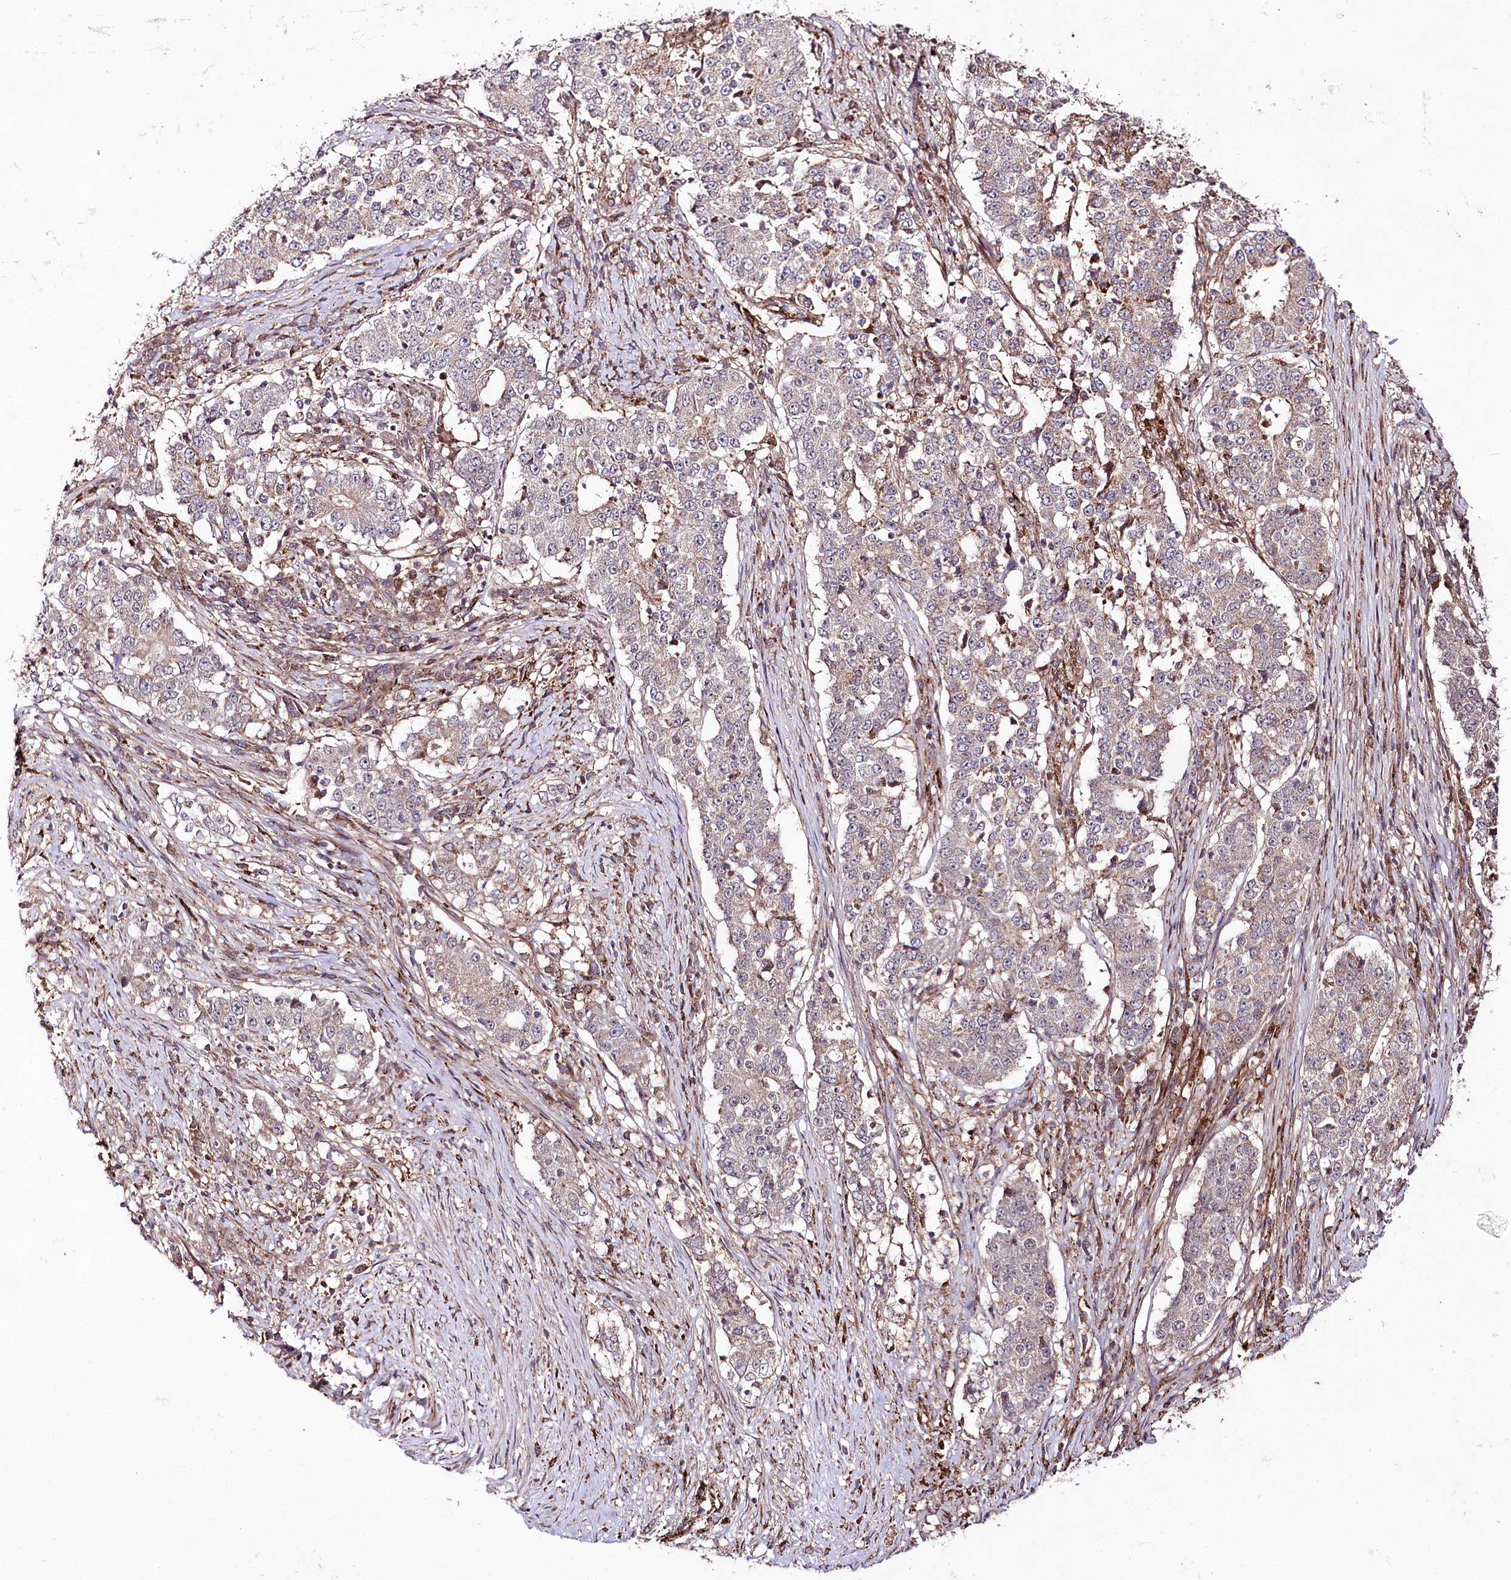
{"staining": {"intensity": "weak", "quantity": "<25%", "location": "cytoplasmic/membranous"}, "tissue": "stomach cancer", "cell_type": "Tumor cells", "image_type": "cancer", "snomed": [{"axis": "morphology", "description": "Adenocarcinoma, NOS"}, {"axis": "topography", "description": "Stomach"}], "caption": "A high-resolution histopathology image shows immunohistochemistry (IHC) staining of stomach adenocarcinoma, which shows no significant positivity in tumor cells. (DAB immunohistochemistry, high magnification).", "gene": "PHLDB1", "patient": {"sex": "male", "age": 59}}